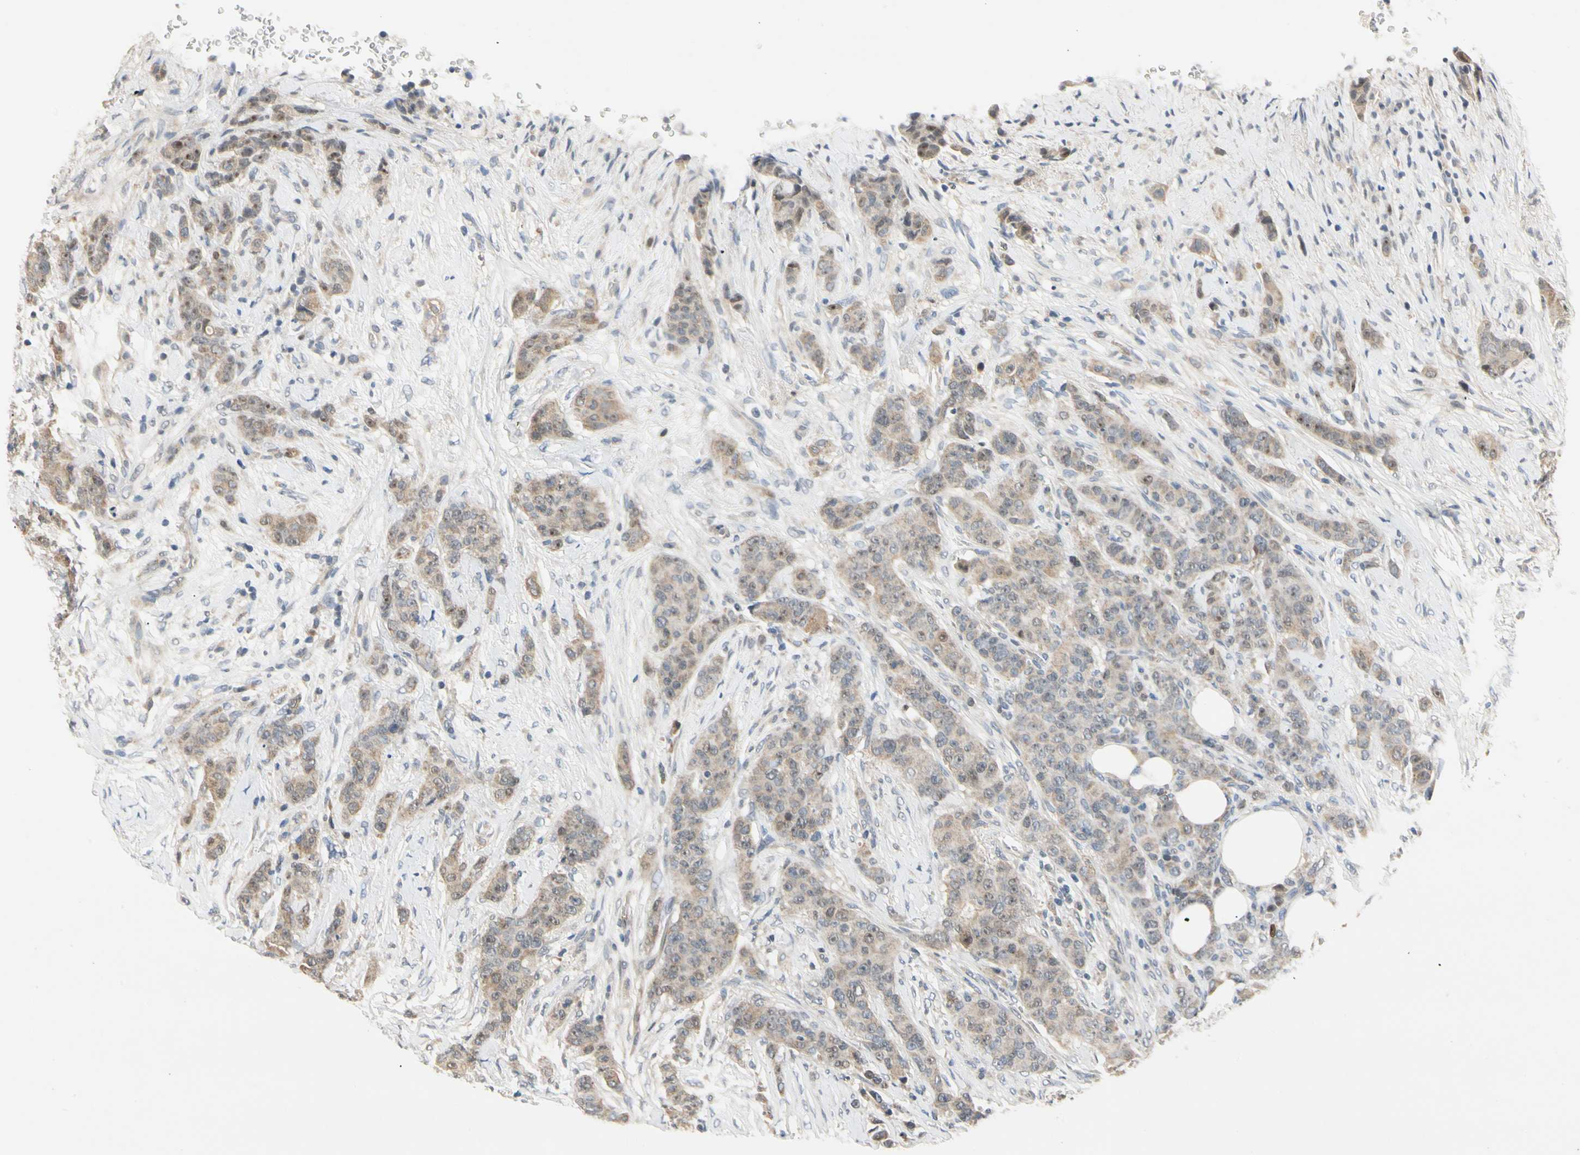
{"staining": {"intensity": "weak", "quantity": ">75%", "location": "cytoplasmic/membranous"}, "tissue": "breast cancer", "cell_type": "Tumor cells", "image_type": "cancer", "snomed": [{"axis": "morphology", "description": "Duct carcinoma"}, {"axis": "topography", "description": "Breast"}], "caption": "Infiltrating ductal carcinoma (breast) stained with a protein marker shows weak staining in tumor cells.", "gene": "RIOX2", "patient": {"sex": "female", "age": 40}}